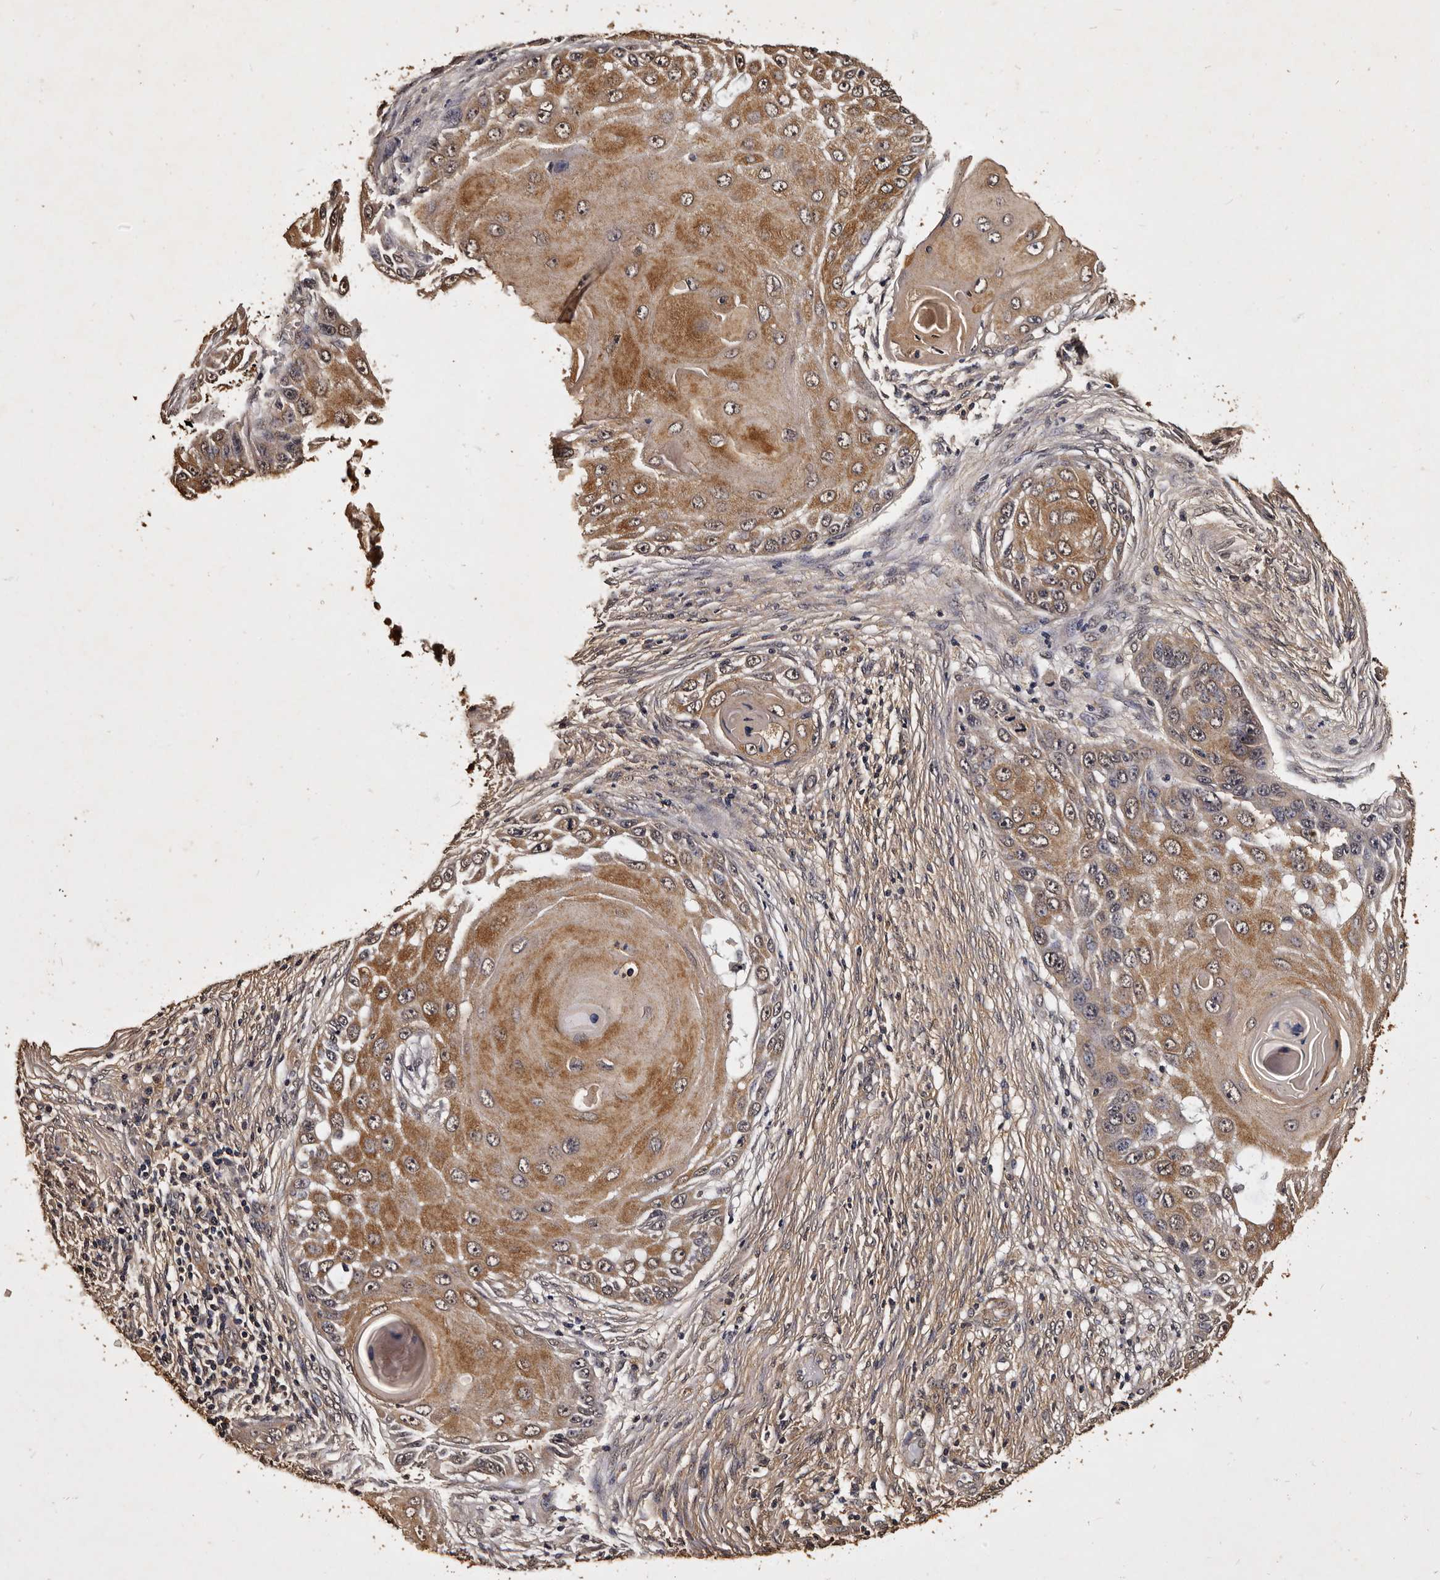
{"staining": {"intensity": "moderate", "quantity": ">75%", "location": "cytoplasmic/membranous"}, "tissue": "skin cancer", "cell_type": "Tumor cells", "image_type": "cancer", "snomed": [{"axis": "morphology", "description": "Squamous cell carcinoma, NOS"}, {"axis": "topography", "description": "Skin"}], "caption": "Squamous cell carcinoma (skin) stained for a protein (brown) exhibits moderate cytoplasmic/membranous positive expression in approximately >75% of tumor cells.", "gene": "PARS2", "patient": {"sex": "female", "age": 44}}